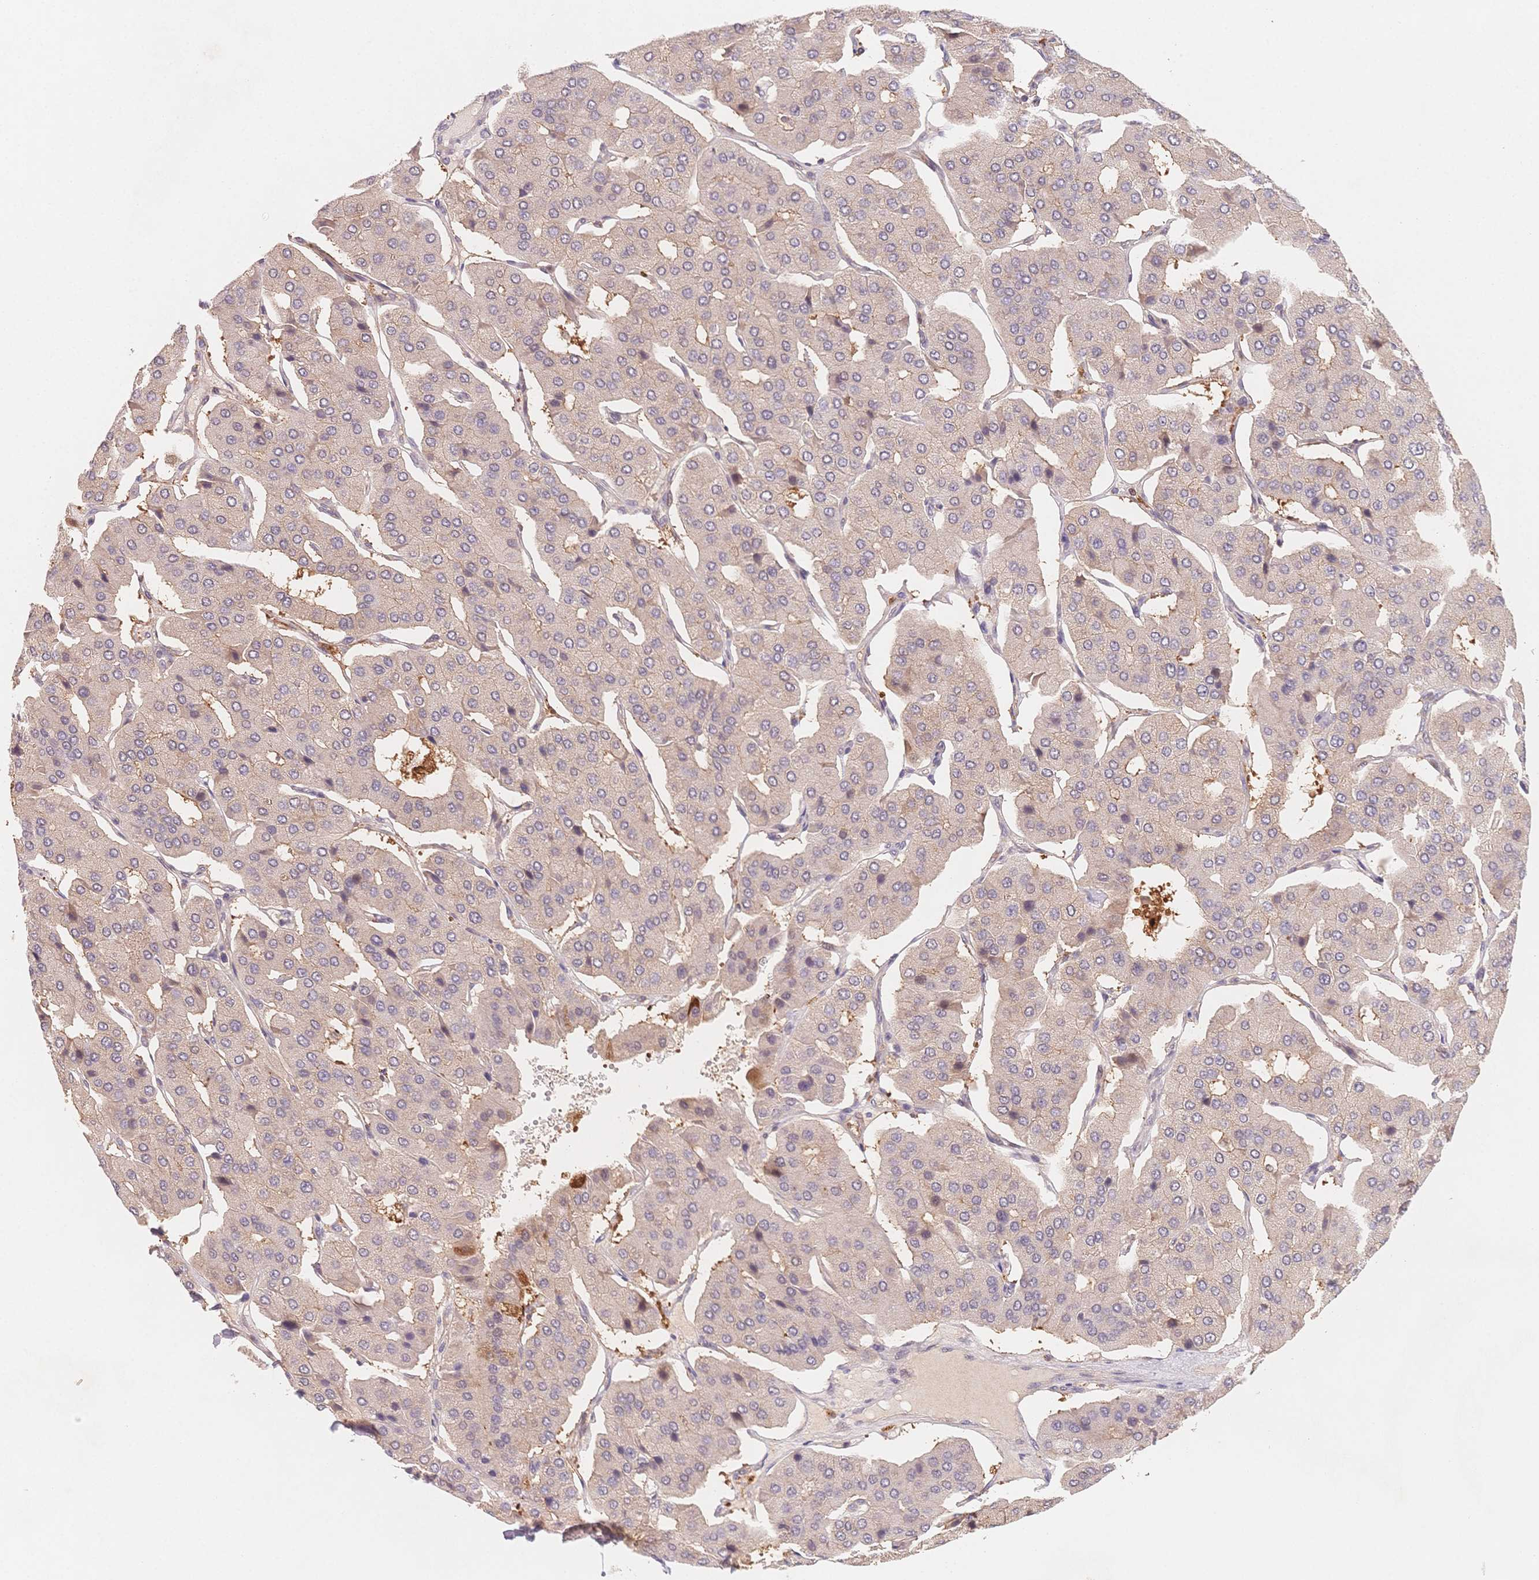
{"staining": {"intensity": "negative", "quantity": "none", "location": "none"}, "tissue": "parathyroid gland", "cell_type": "Glandular cells", "image_type": "normal", "snomed": [{"axis": "morphology", "description": "Normal tissue, NOS"}, {"axis": "morphology", "description": "Adenoma, NOS"}, {"axis": "topography", "description": "Parathyroid gland"}], "caption": "Parathyroid gland was stained to show a protein in brown. There is no significant expression in glandular cells.", "gene": "C12orf75", "patient": {"sex": "female", "age": 86}}